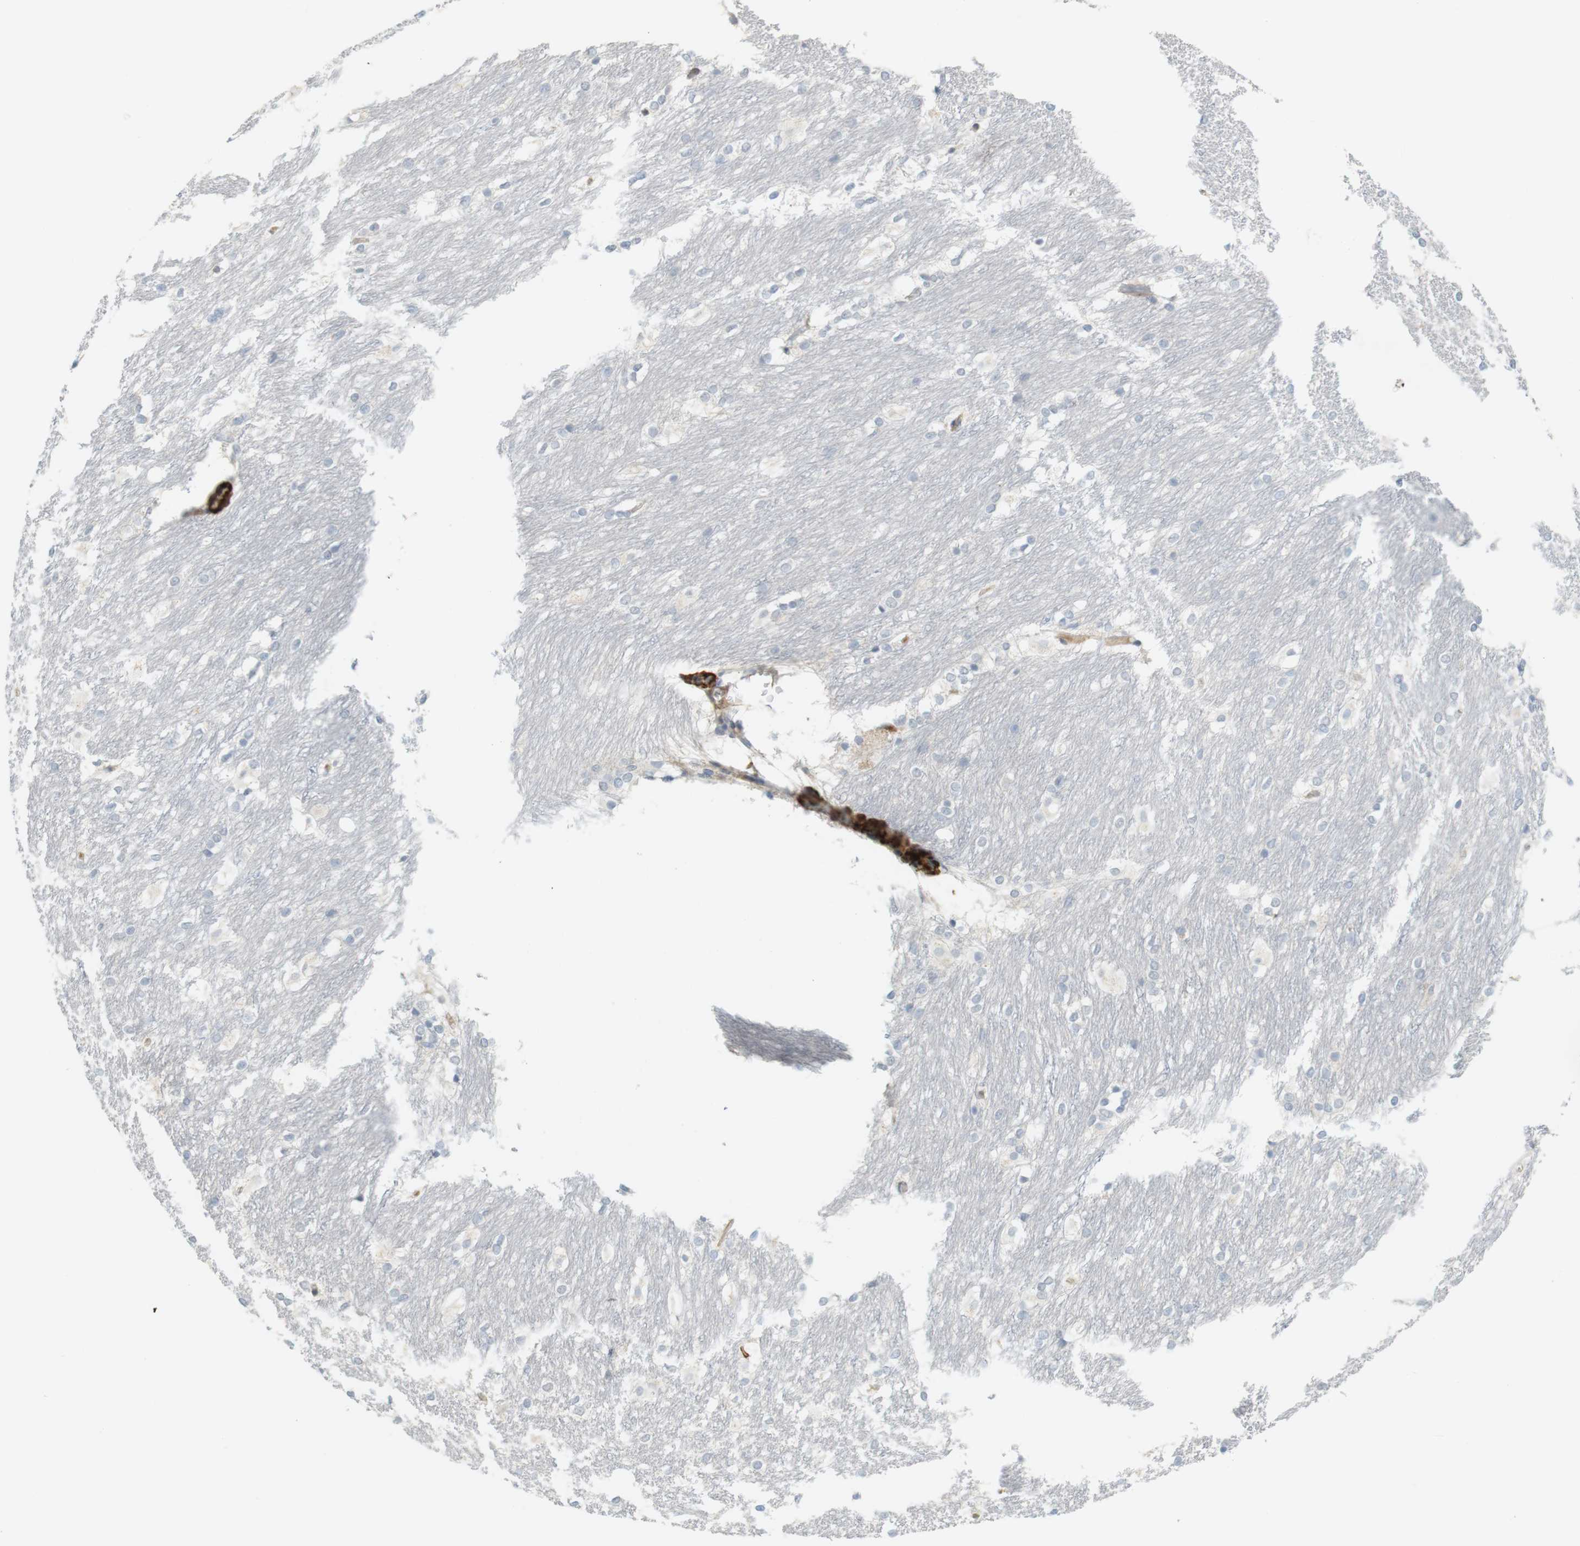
{"staining": {"intensity": "moderate", "quantity": "<25%", "location": "cytoplasmic/membranous"}, "tissue": "caudate", "cell_type": "Glial cells", "image_type": "normal", "snomed": [{"axis": "morphology", "description": "Normal tissue, NOS"}, {"axis": "topography", "description": "Lateral ventricle wall"}], "caption": "Human caudate stained for a protein (brown) displays moderate cytoplasmic/membranous positive expression in about <25% of glial cells.", "gene": "PDE3A", "patient": {"sex": "female", "age": 19}}